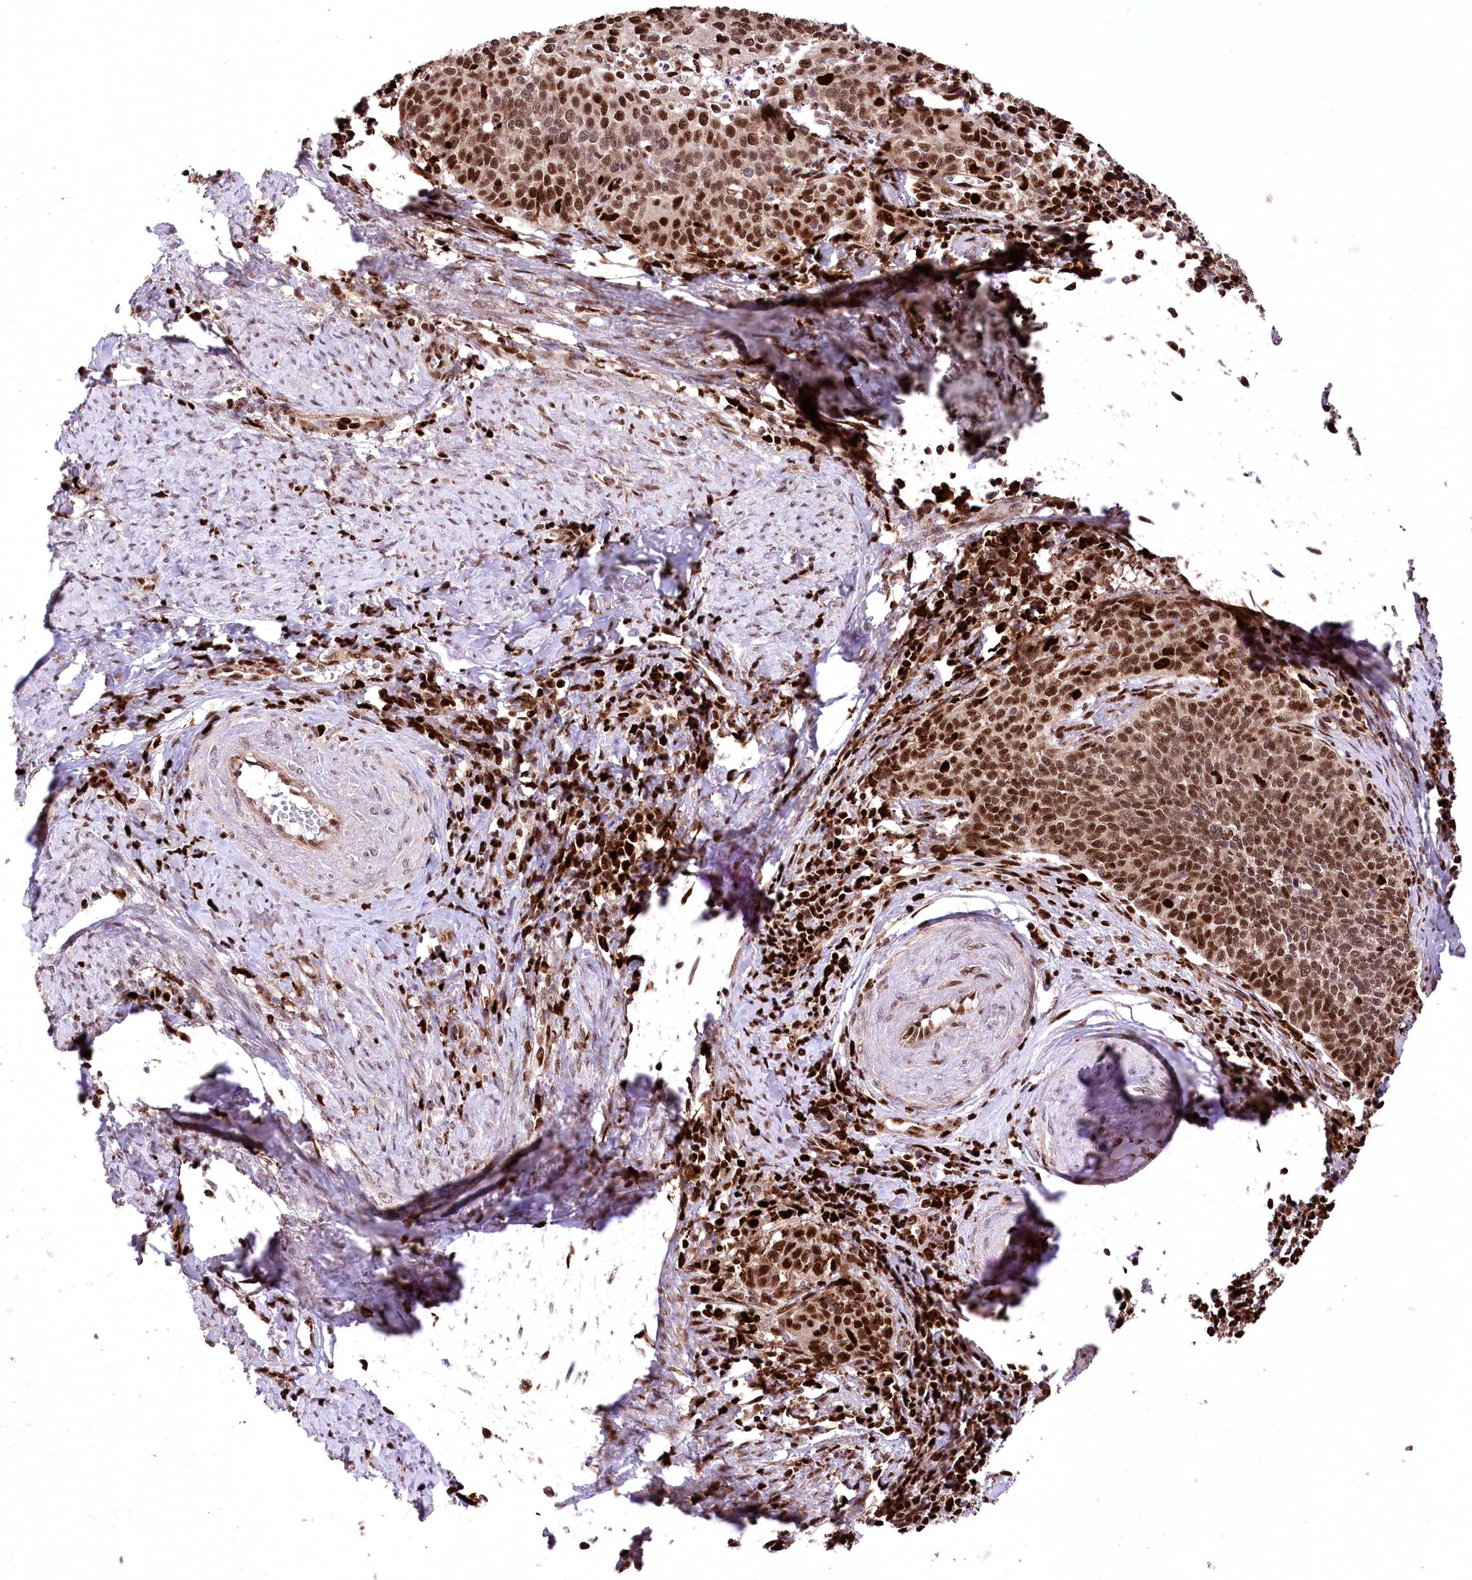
{"staining": {"intensity": "moderate", "quantity": ">75%", "location": "cytoplasmic/membranous,nuclear"}, "tissue": "cervical cancer", "cell_type": "Tumor cells", "image_type": "cancer", "snomed": [{"axis": "morphology", "description": "Squamous cell carcinoma, NOS"}, {"axis": "topography", "description": "Cervix"}], "caption": "Immunohistochemistry (IHC) image of human cervical squamous cell carcinoma stained for a protein (brown), which displays medium levels of moderate cytoplasmic/membranous and nuclear staining in approximately >75% of tumor cells.", "gene": "FIGN", "patient": {"sex": "female", "age": 39}}